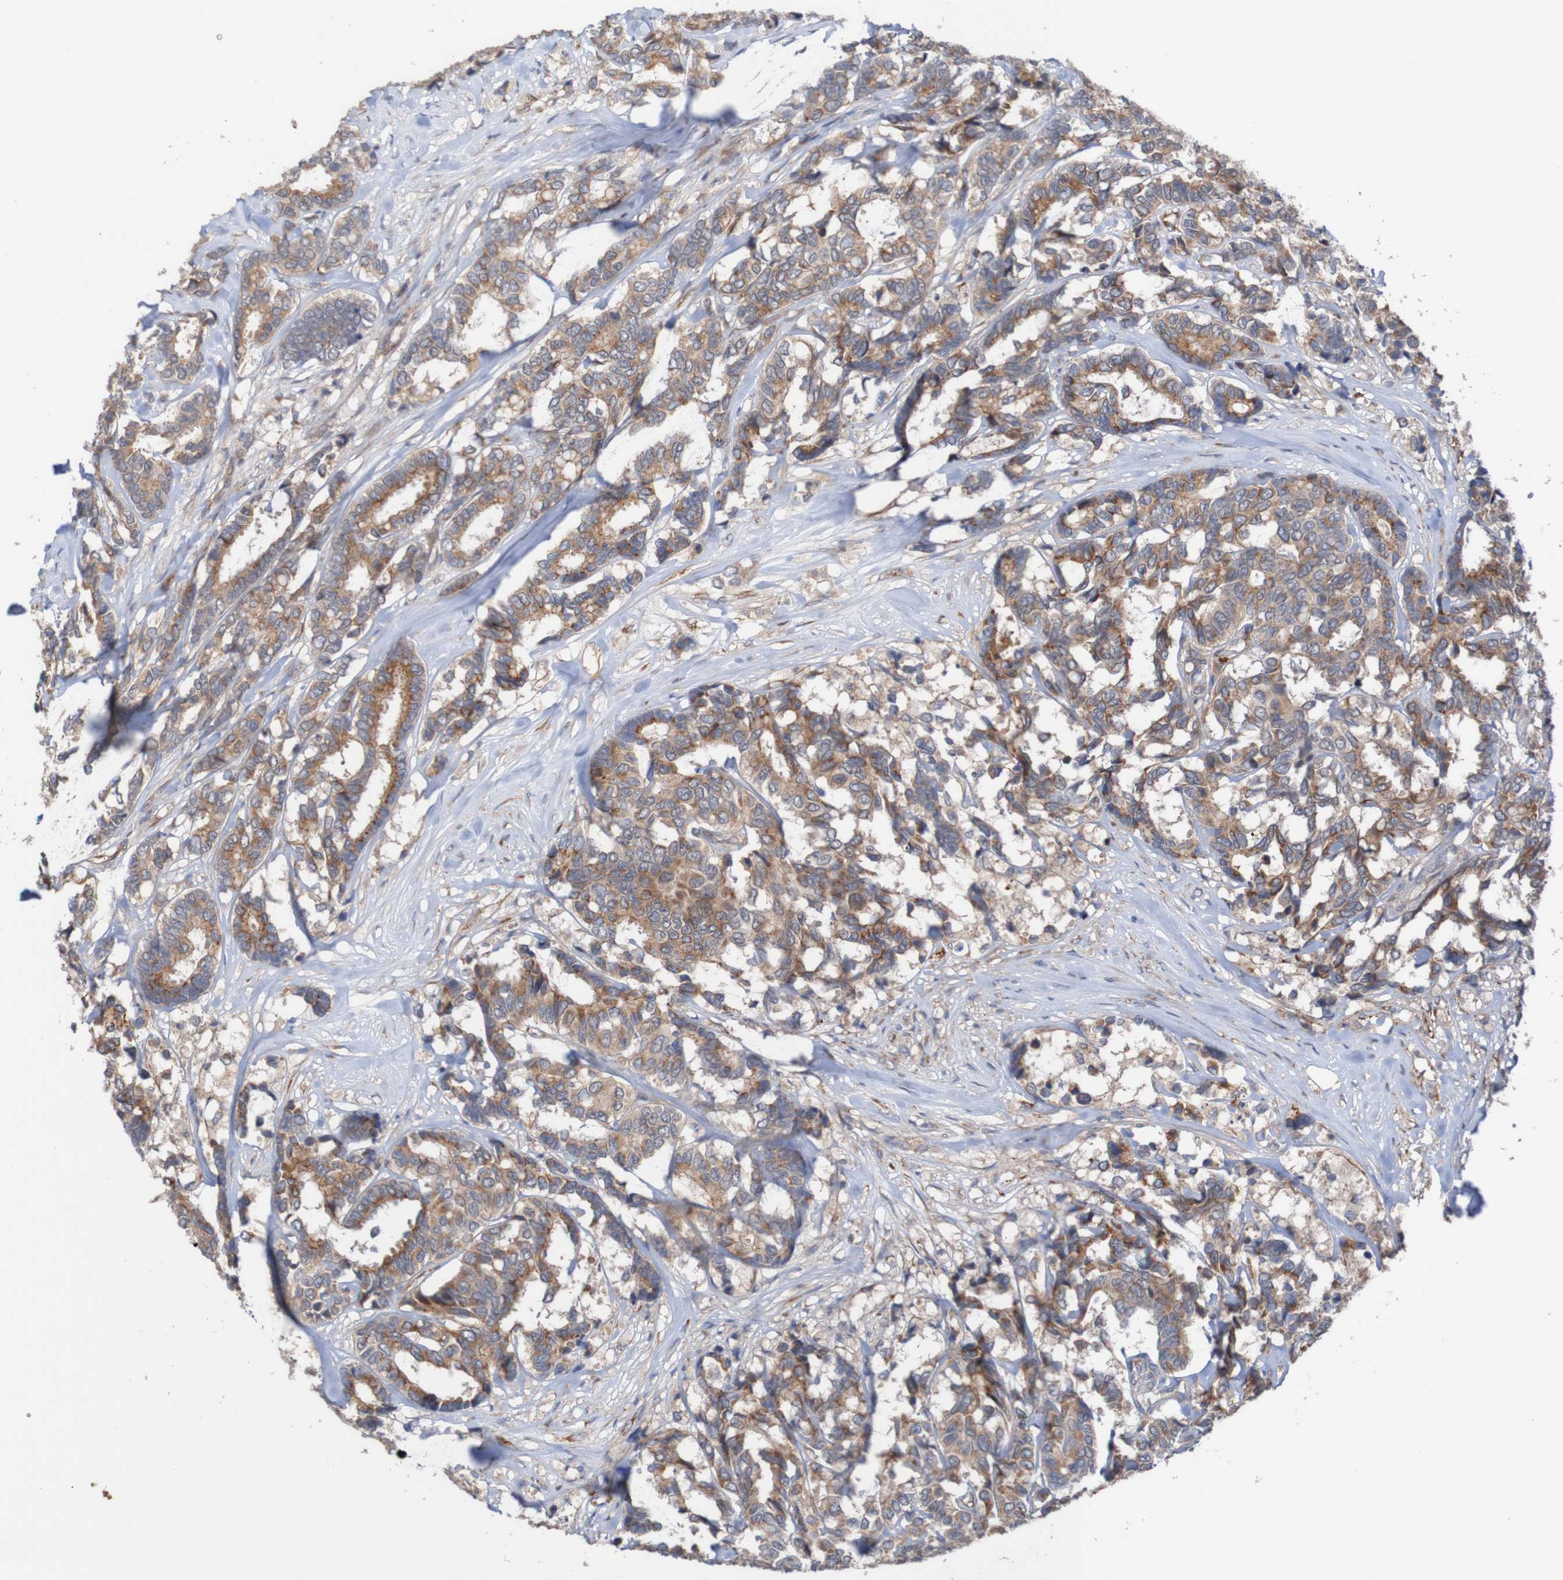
{"staining": {"intensity": "moderate", "quantity": ">75%", "location": "cytoplasmic/membranous"}, "tissue": "breast cancer", "cell_type": "Tumor cells", "image_type": "cancer", "snomed": [{"axis": "morphology", "description": "Duct carcinoma"}, {"axis": "topography", "description": "Breast"}], "caption": "Brown immunohistochemical staining in breast cancer displays moderate cytoplasmic/membranous positivity in about >75% of tumor cells.", "gene": "ST8SIA6", "patient": {"sex": "female", "age": 87}}